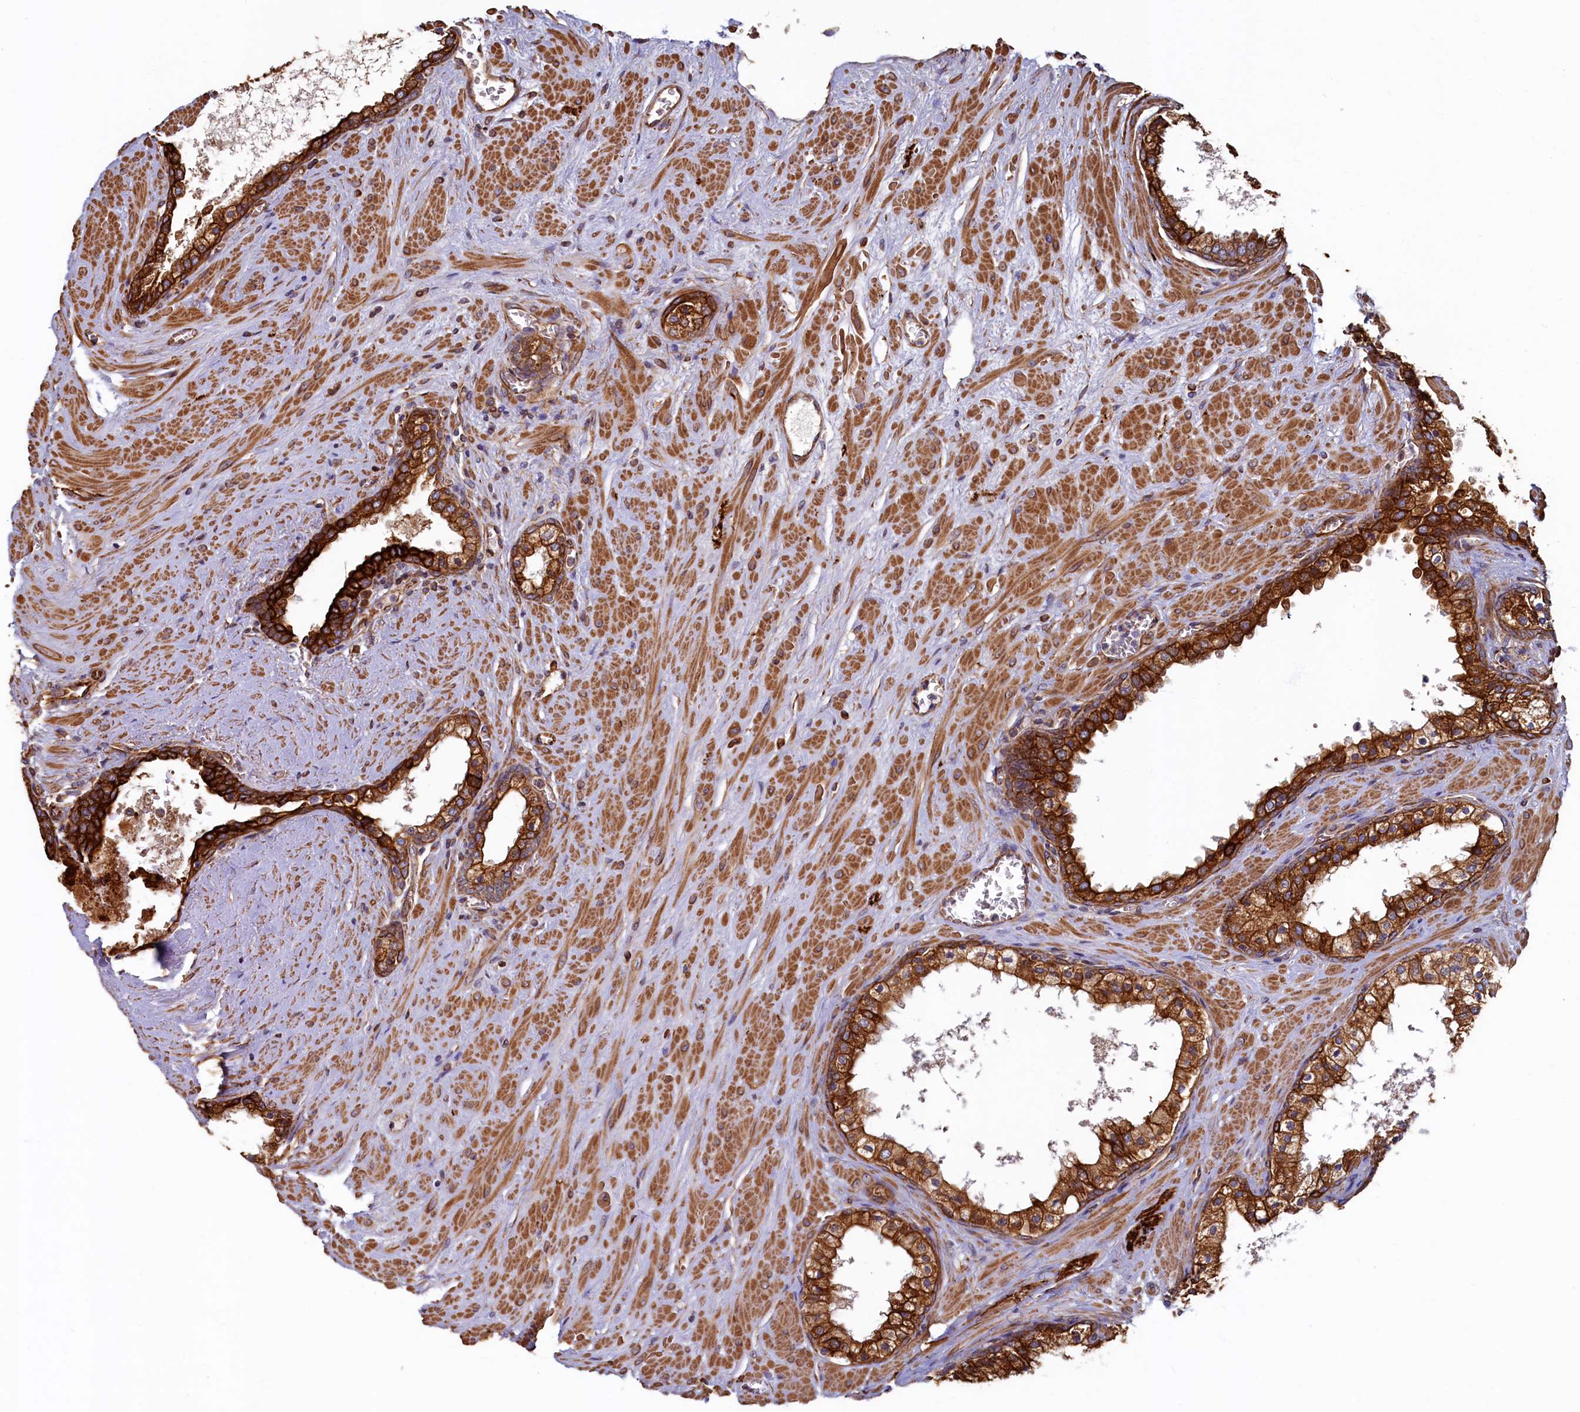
{"staining": {"intensity": "strong", "quantity": ">75%", "location": "cytoplasmic/membranous"}, "tissue": "prostate cancer", "cell_type": "Tumor cells", "image_type": "cancer", "snomed": [{"axis": "morphology", "description": "Adenocarcinoma, High grade"}, {"axis": "topography", "description": "Prostate"}], "caption": "The micrograph displays staining of high-grade adenocarcinoma (prostate), revealing strong cytoplasmic/membranous protein positivity (brown color) within tumor cells. (DAB (3,3'-diaminobenzidine) IHC, brown staining for protein, blue staining for nuclei).", "gene": "LRRC57", "patient": {"sex": "male", "age": 64}}